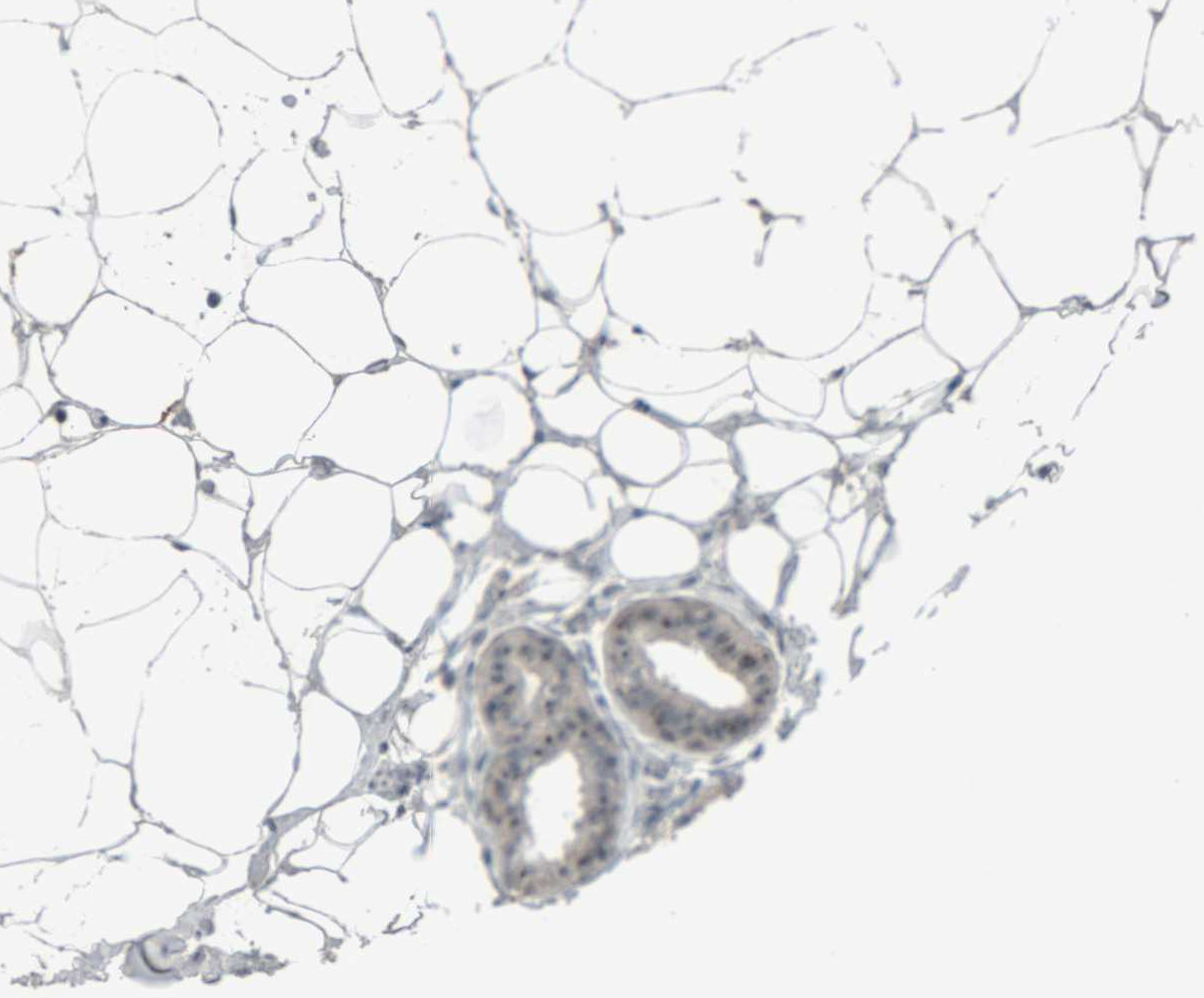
{"staining": {"intensity": "negative", "quantity": "none", "location": "none"}, "tissue": "adipose tissue", "cell_type": "Adipocytes", "image_type": "normal", "snomed": [{"axis": "morphology", "description": "Normal tissue, NOS"}, {"axis": "morphology", "description": "Fibrosis, NOS"}, {"axis": "topography", "description": "Breast"}, {"axis": "topography", "description": "Adipose tissue"}], "caption": "Micrograph shows no significant protein expression in adipocytes of normal adipose tissue.", "gene": "RPF1", "patient": {"sex": "female", "age": 39}}